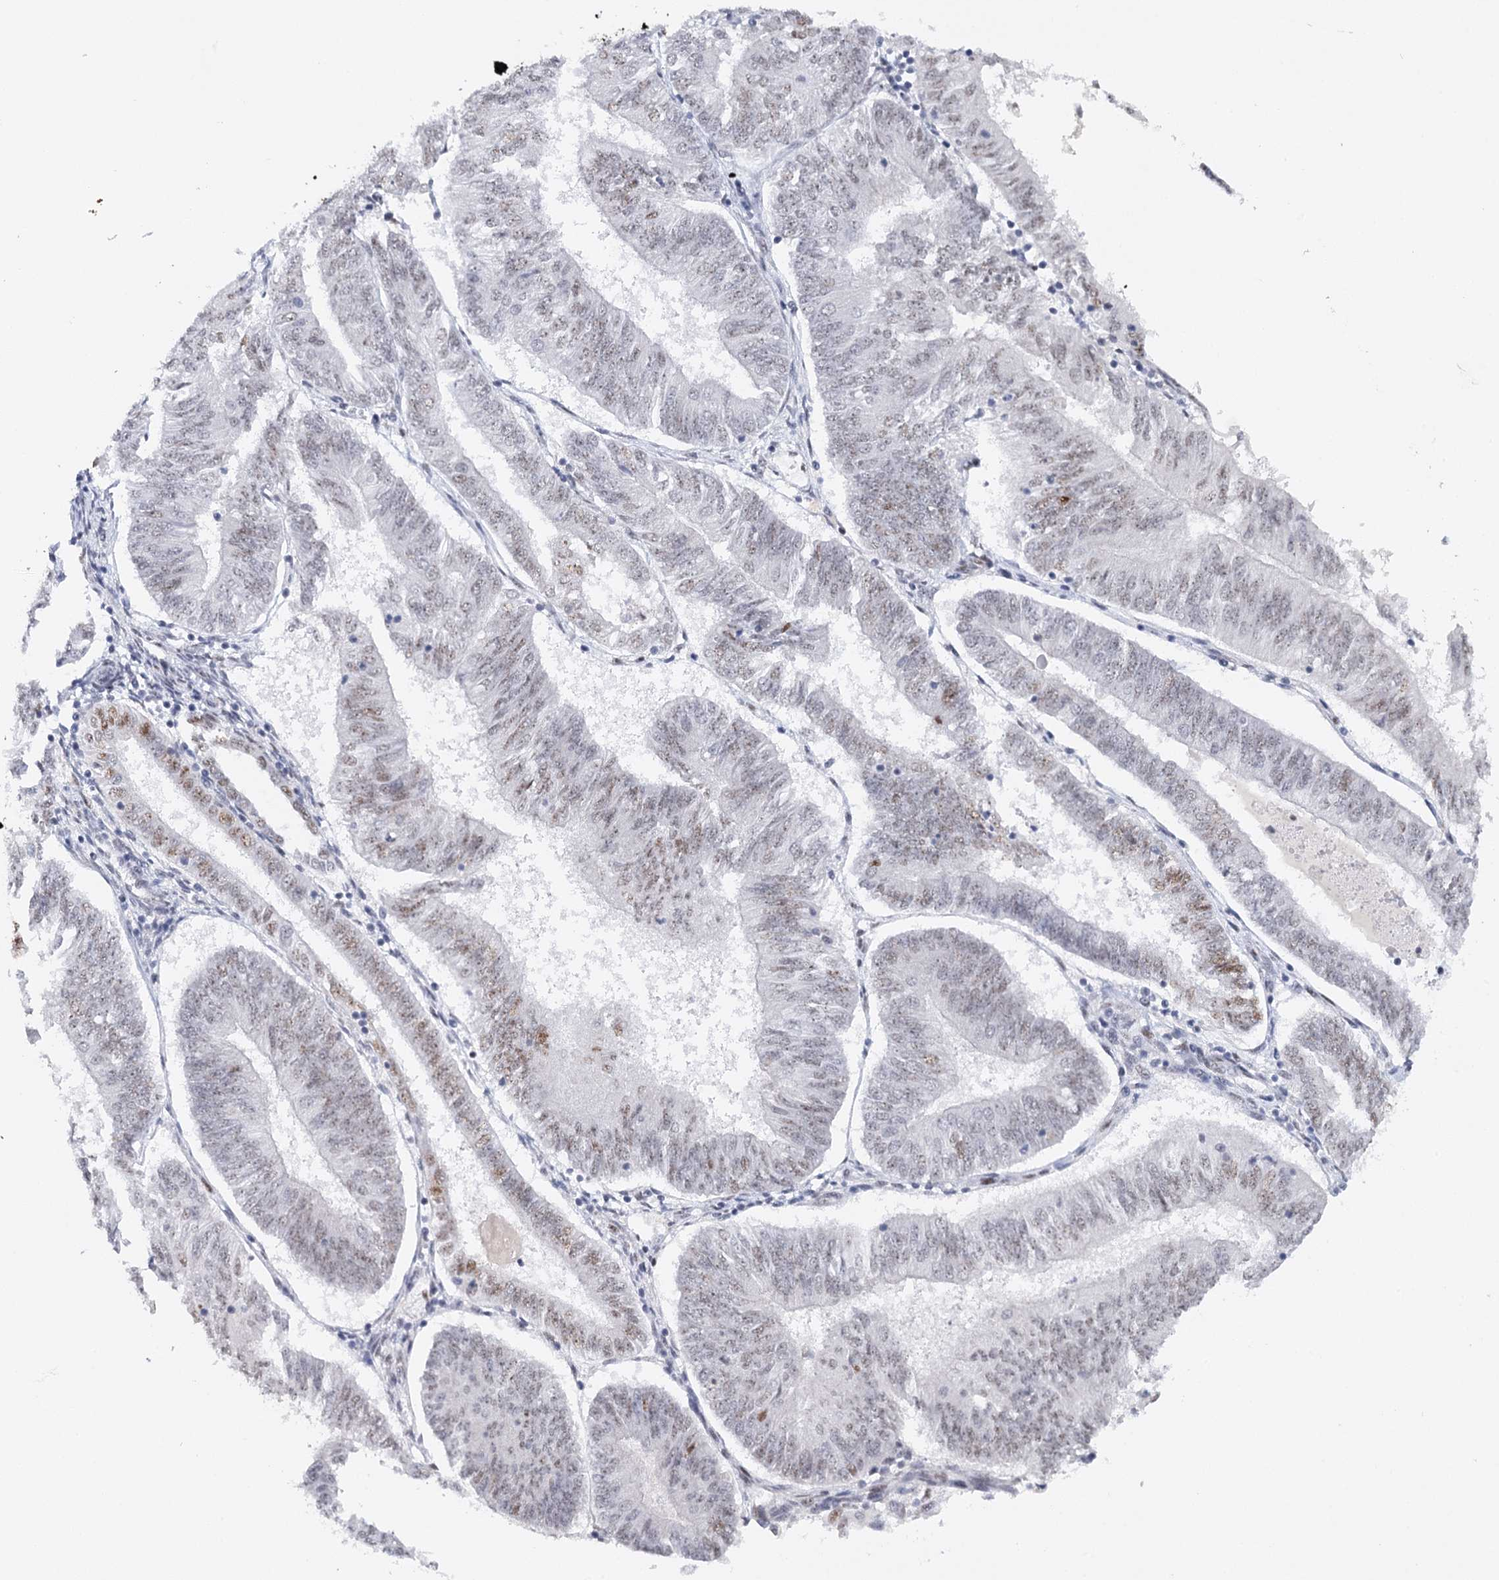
{"staining": {"intensity": "moderate", "quantity": "<25%", "location": "nuclear"}, "tissue": "endometrial cancer", "cell_type": "Tumor cells", "image_type": "cancer", "snomed": [{"axis": "morphology", "description": "Adenocarcinoma, NOS"}, {"axis": "topography", "description": "Endometrium"}], "caption": "Tumor cells display moderate nuclear expression in about <25% of cells in endometrial cancer (adenocarcinoma).", "gene": "TP53", "patient": {"sex": "female", "age": 58}}